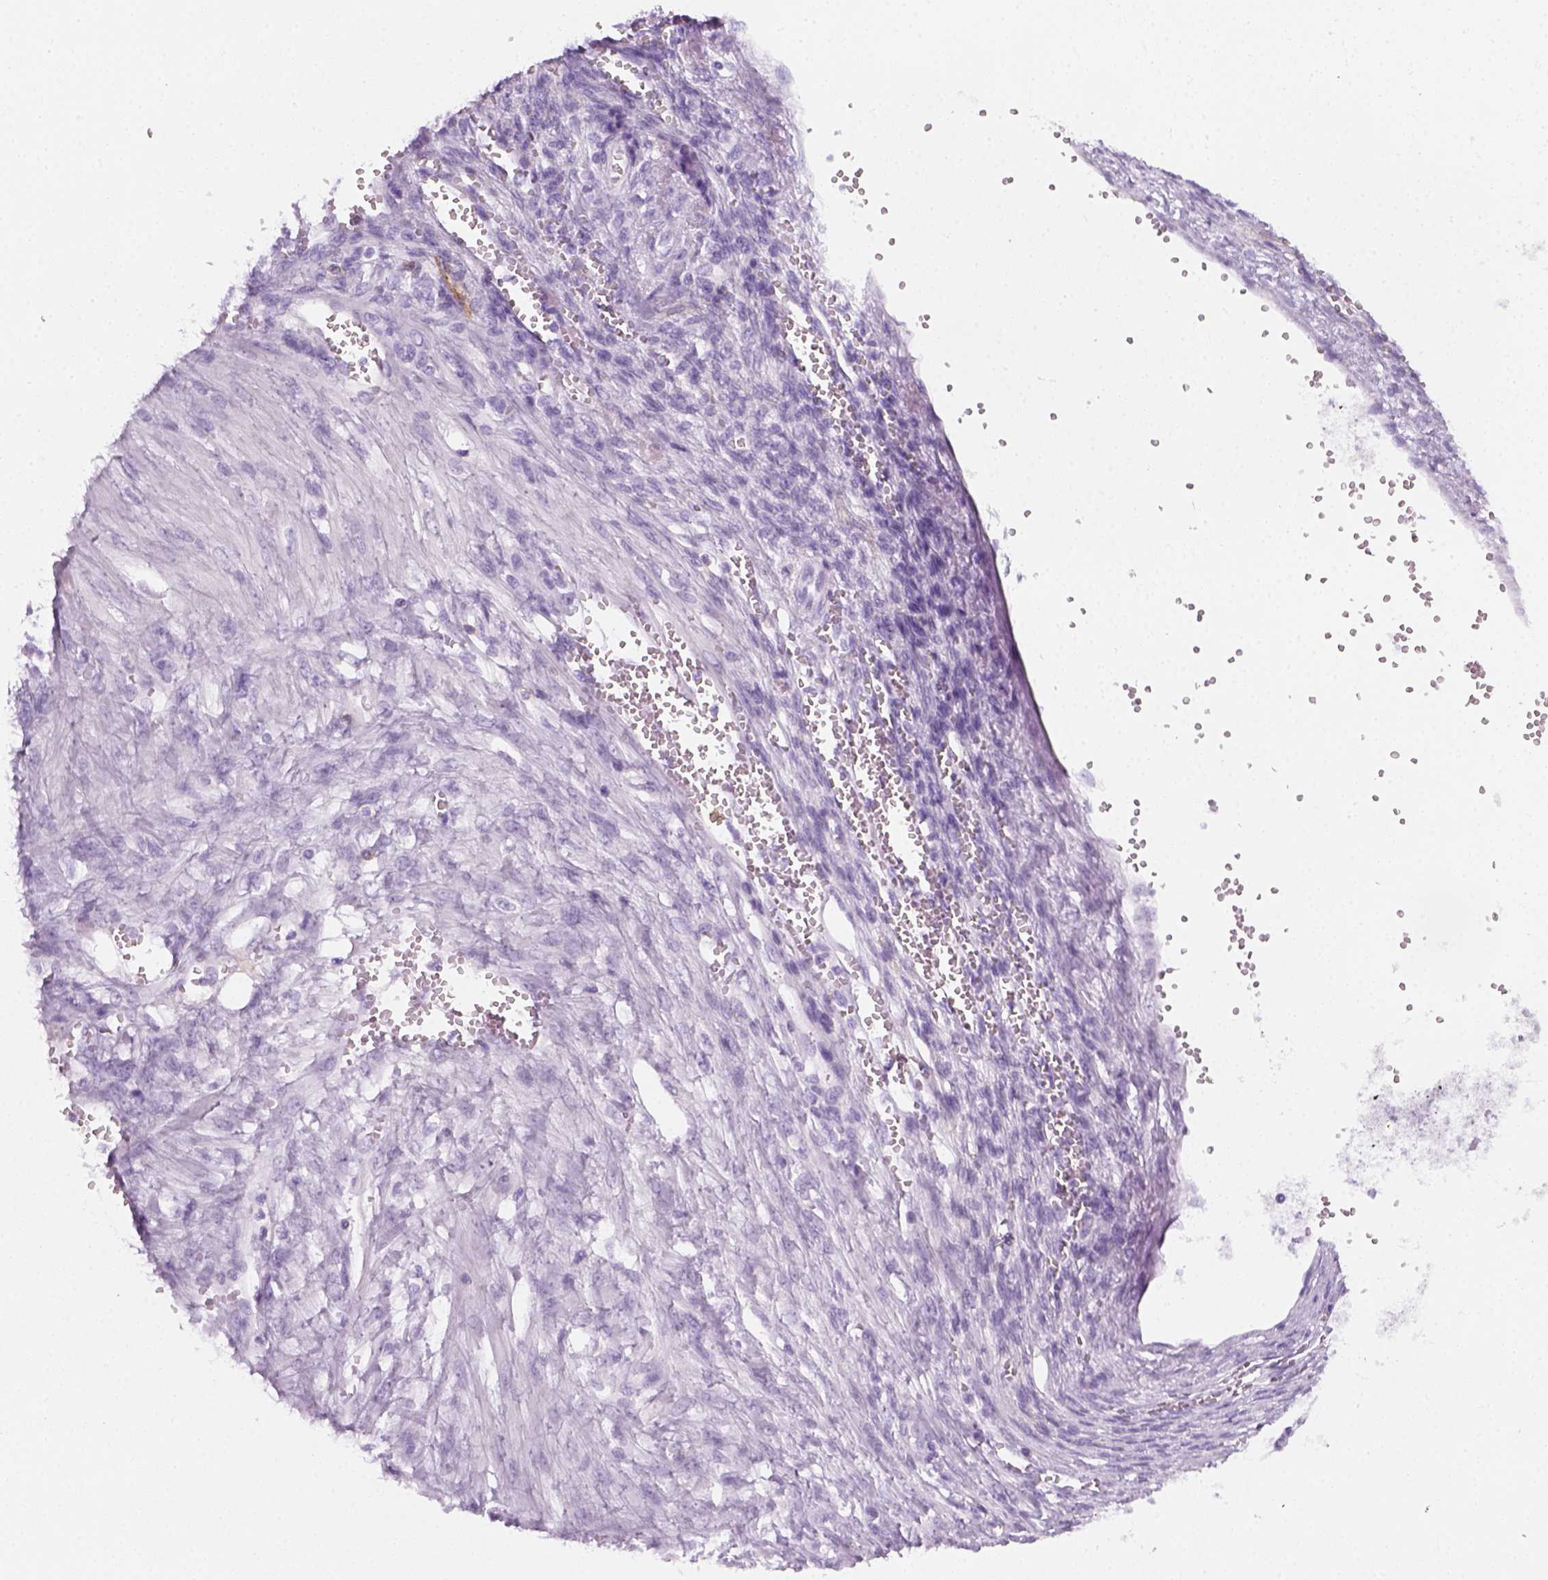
{"staining": {"intensity": "negative", "quantity": "none", "location": "none"}, "tissue": "ovarian cancer", "cell_type": "Tumor cells", "image_type": "cancer", "snomed": [{"axis": "morphology", "description": "Cystadenocarcinoma, serous, NOS"}, {"axis": "topography", "description": "Ovary"}], "caption": "Tumor cells show no significant expression in serous cystadenocarcinoma (ovarian).", "gene": "AQP3", "patient": {"sex": "female", "age": 56}}